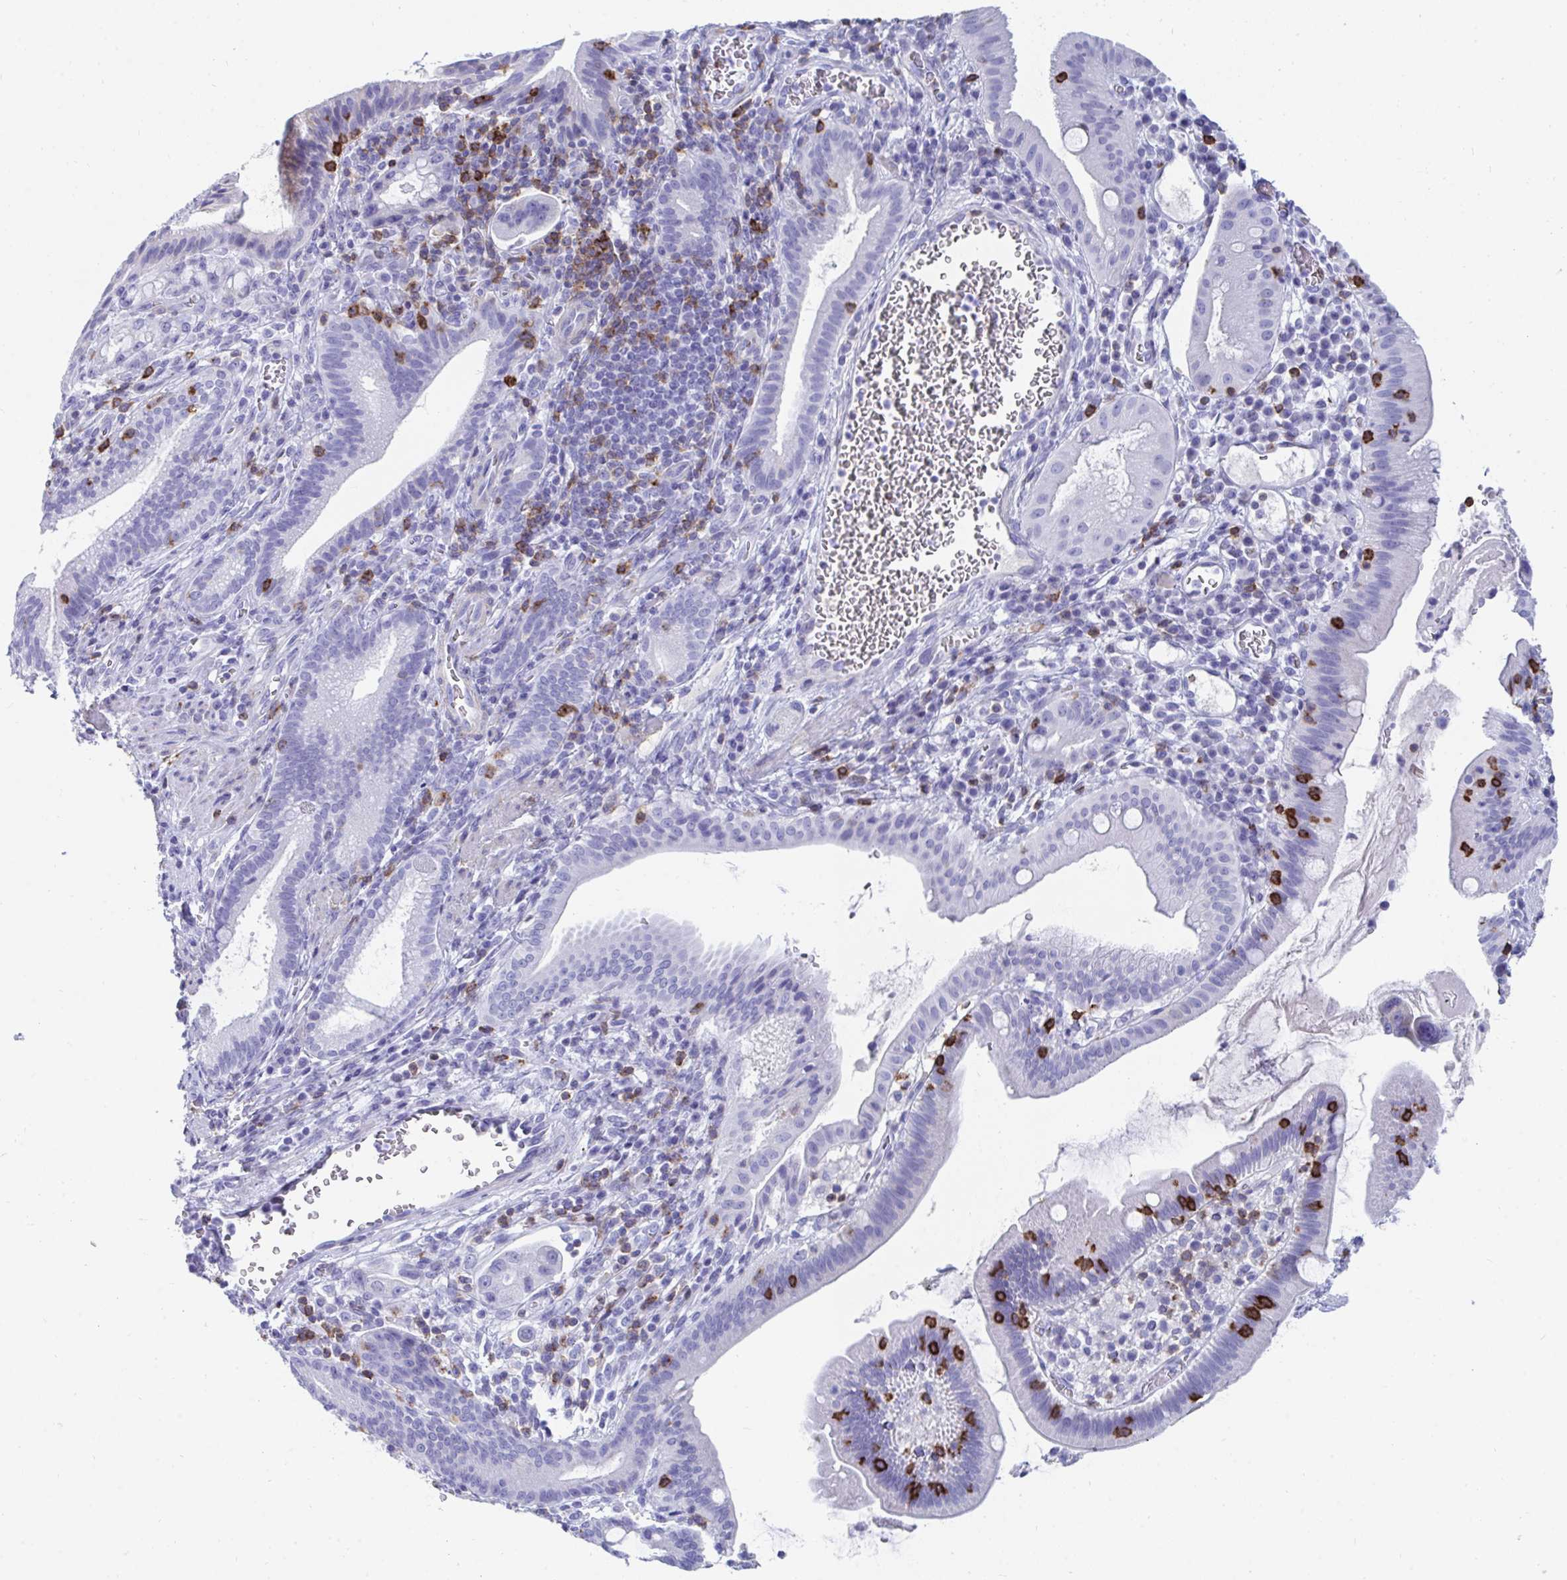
{"staining": {"intensity": "negative", "quantity": "none", "location": "none"}, "tissue": "pancreatic cancer", "cell_type": "Tumor cells", "image_type": "cancer", "snomed": [{"axis": "morphology", "description": "Adenocarcinoma, NOS"}, {"axis": "topography", "description": "Pancreas"}], "caption": "Immunohistochemistry (IHC) of pancreatic cancer demonstrates no expression in tumor cells.", "gene": "CD7", "patient": {"sex": "male", "age": 68}}